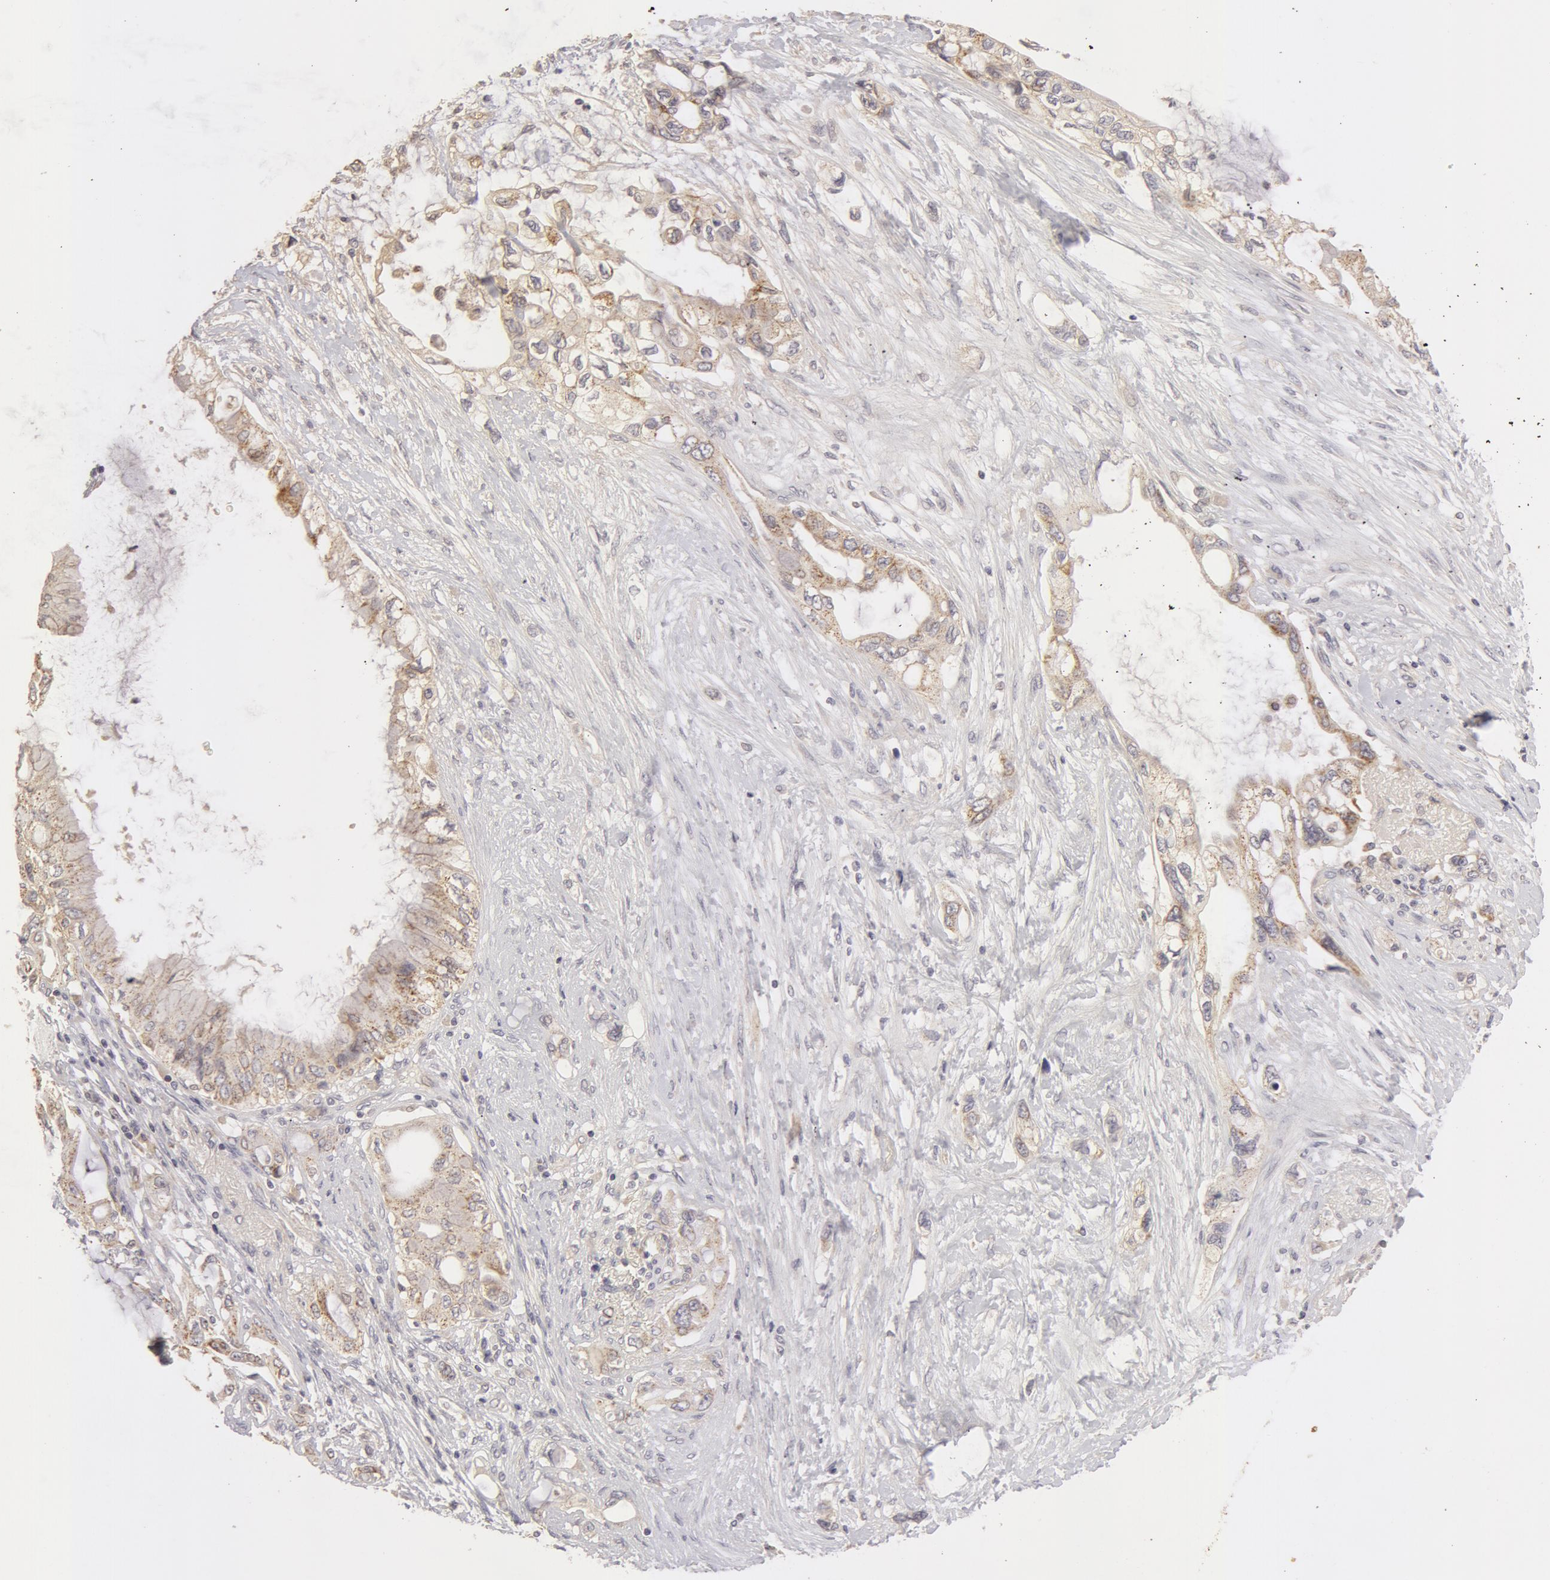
{"staining": {"intensity": "negative", "quantity": "none", "location": "none"}, "tissue": "pancreatic cancer", "cell_type": "Tumor cells", "image_type": "cancer", "snomed": [{"axis": "morphology", "description": "Adenocarcinoma, NOS"}, {"axis": "topography", "description": "Pancreas"}], "caption": "Tumor cells are negative for protein expression in human pancreatic cancer (adenocarcinoma).", "gene": "ADPRH", "patient": {"sex": "female", "age": 70}}